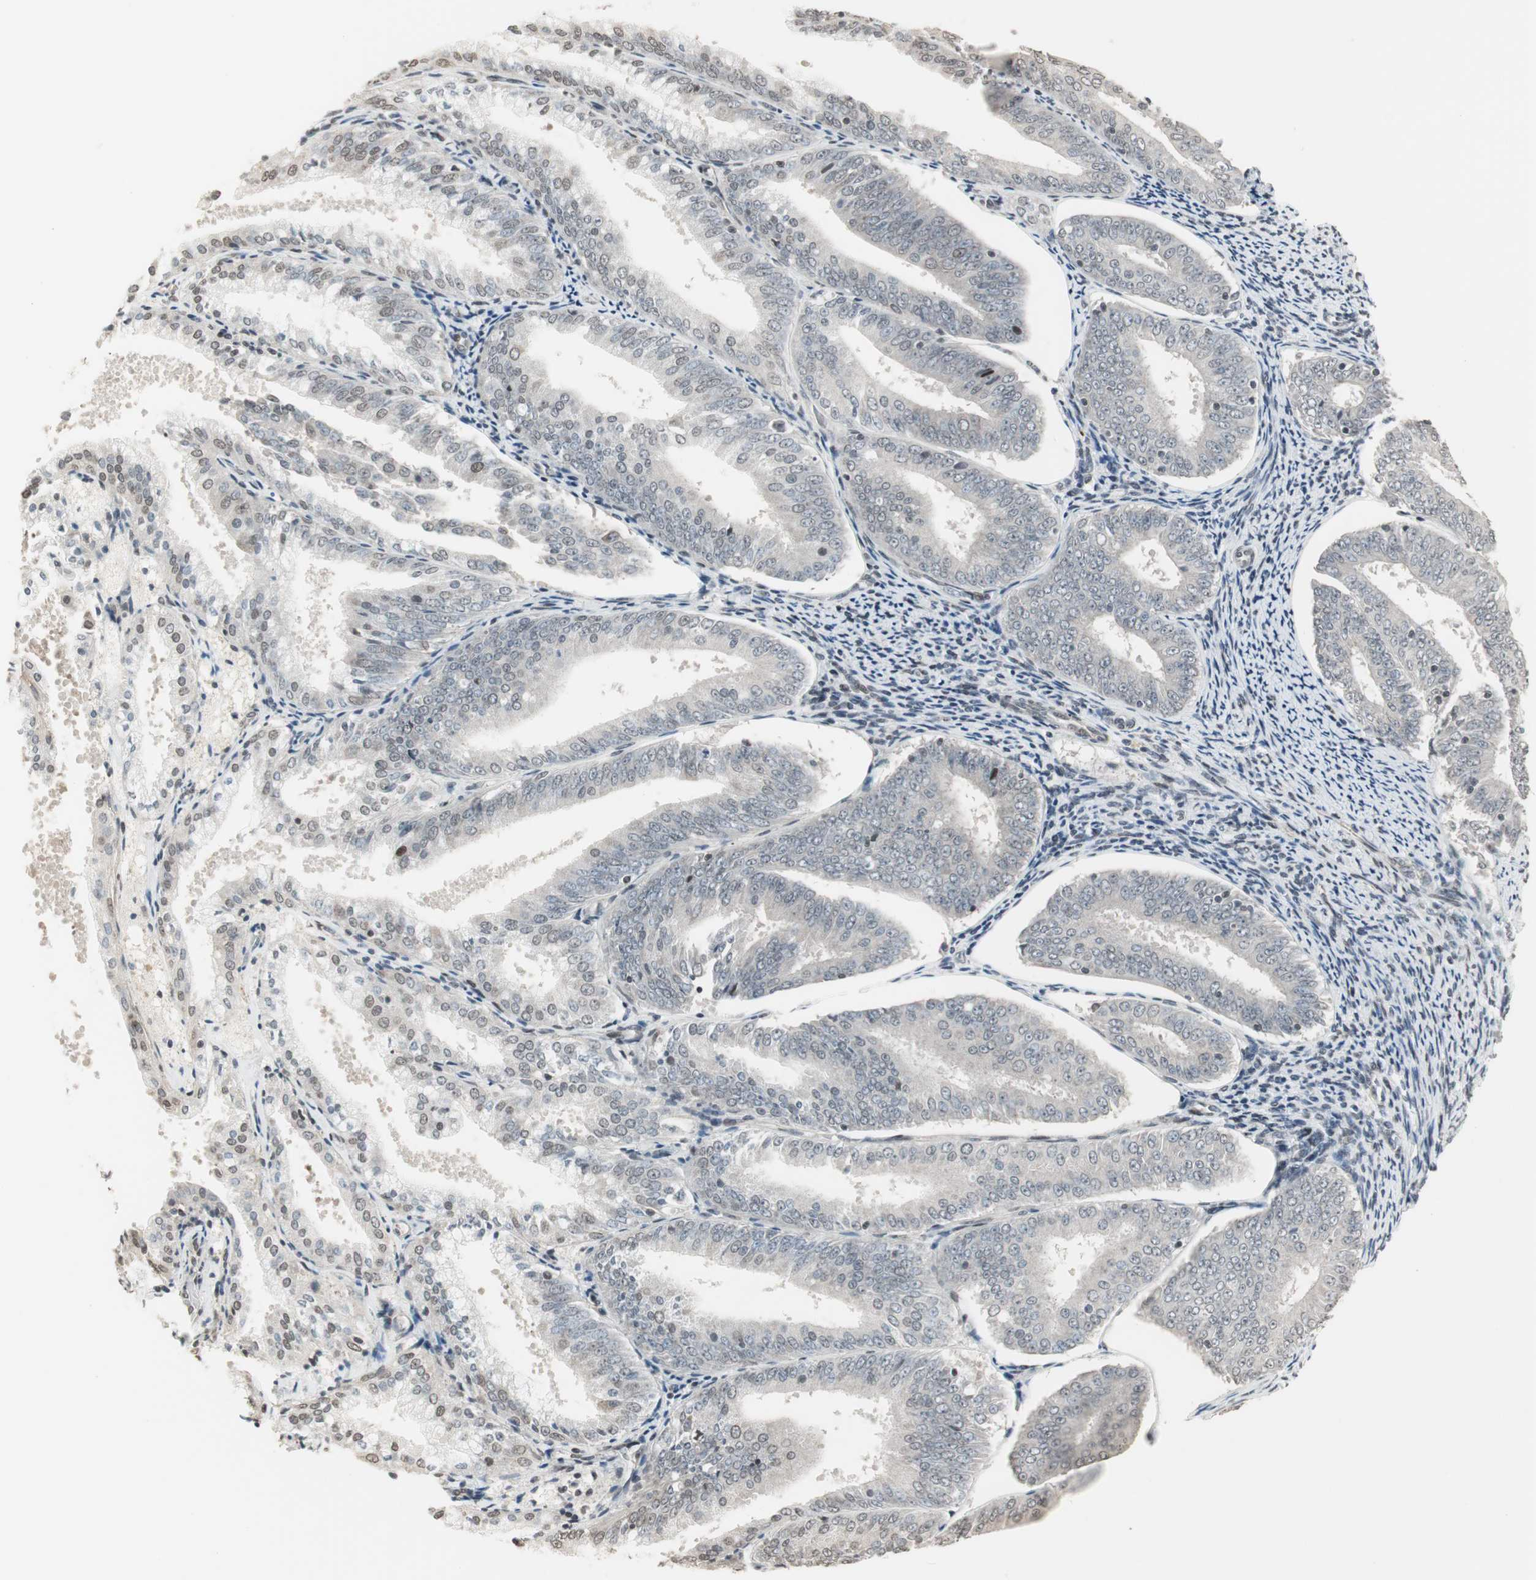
{"staining": {"intensity": "weak", "quantity": "<25%", "location": "none"}, "tissue": "endometrial cancer", "cell_type": "Tumor cells", "image_type": "cancer", "snomed": [{"axis": "morphology", "description": "Adenocarcinoma, NOS"}, {"axis": "topography", "description": "Endometrium"}], "caption": "Tumor cells are negative for protein expression in human endometrial cancer (adenocarcinoma).", "gene": "CBLC", "patient": {"sex": "female", "age": 63}}